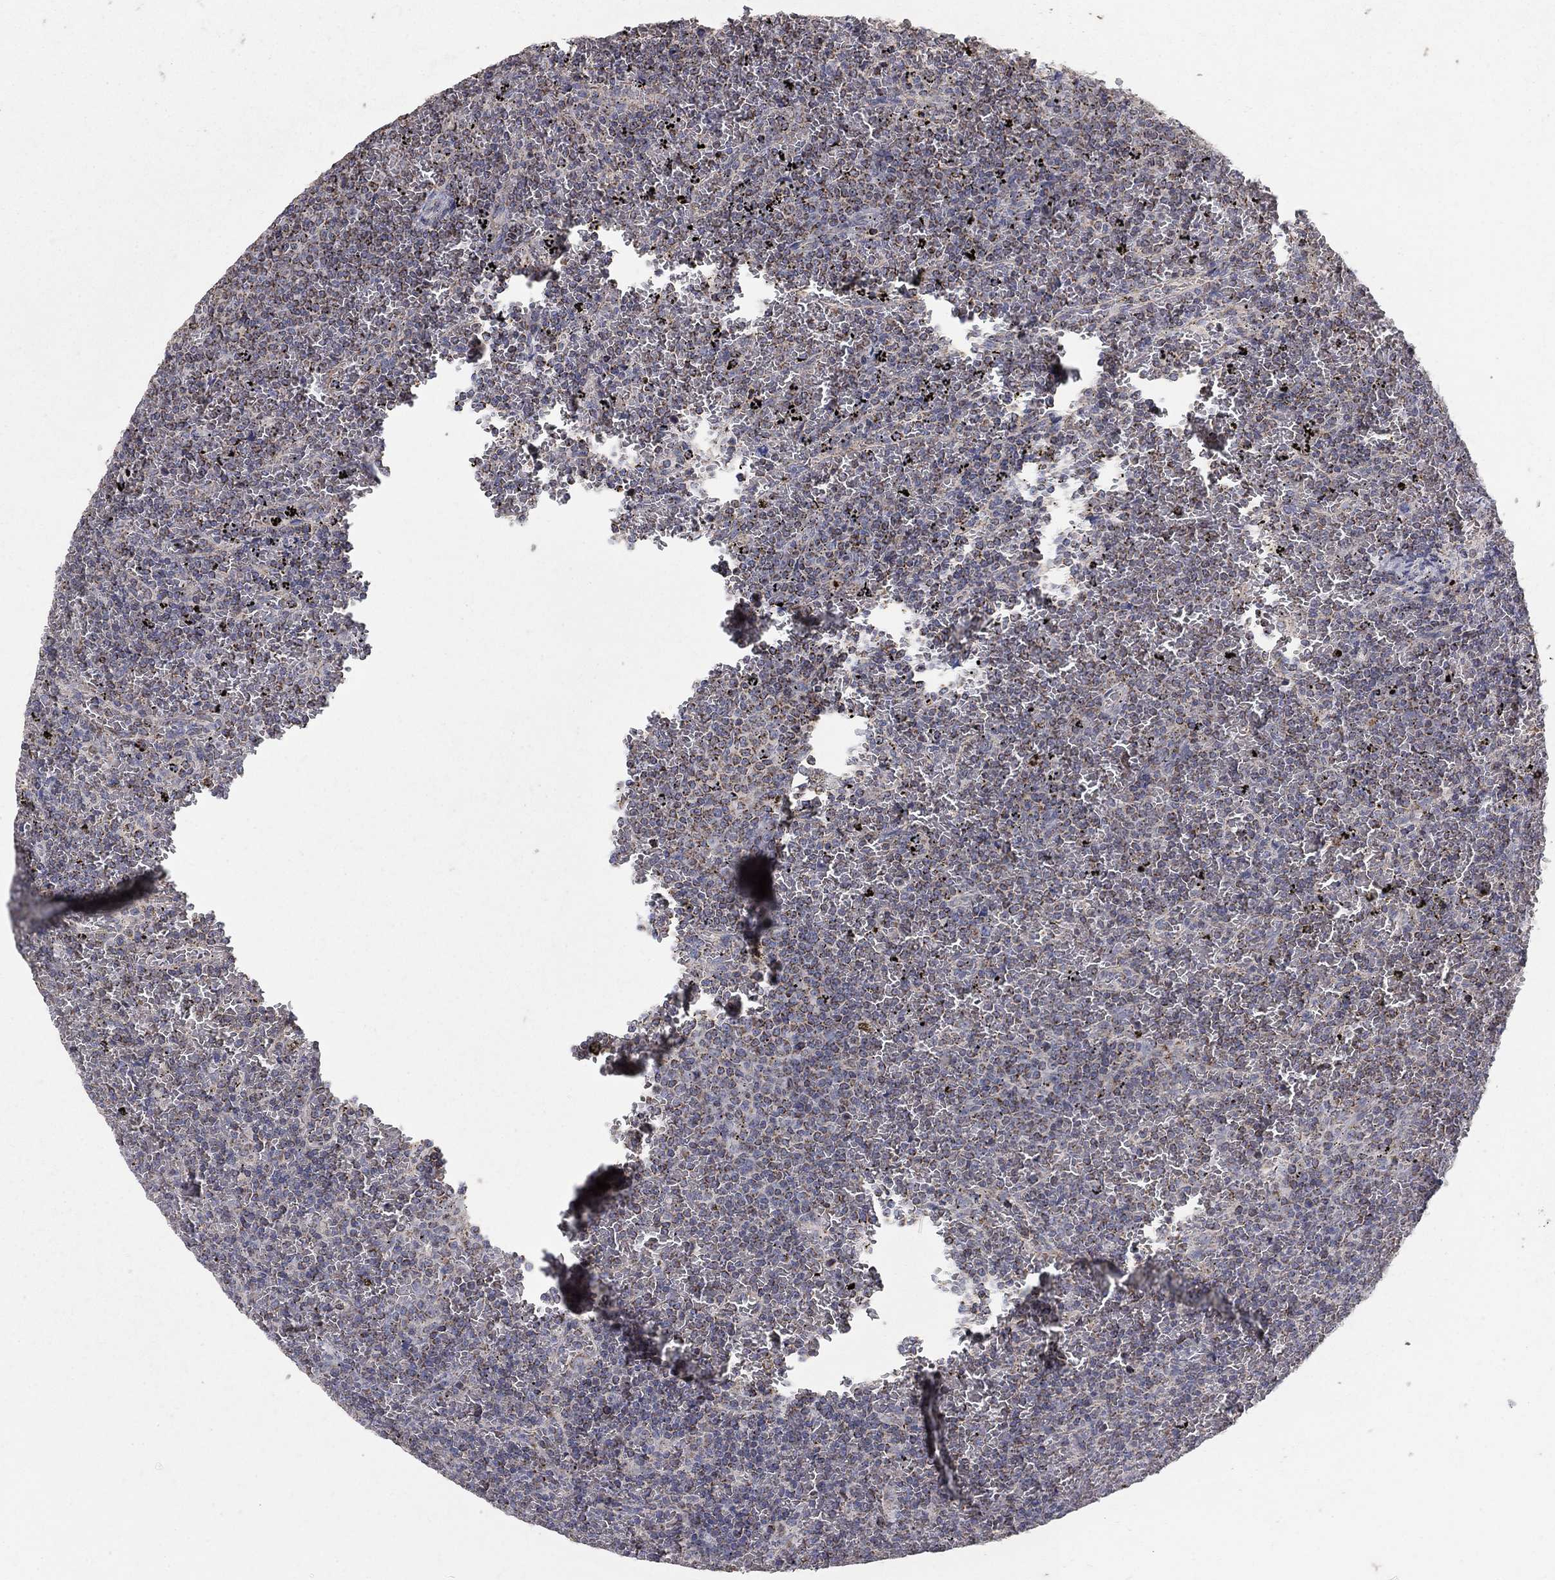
{"staining": {"intensity": "moderate", "quantity": ">75%", "location": "cytoplasmic/membranous"}, "tissue": "lymphoma", "cell_type": "Tumor cells", "image_type": "cancer", "snomed": [{"axis": "morphology", "description": "Malignant lymphoma, non-Hodgkin's type, Low grade"}, {"axis": "topography", "description": "Spleen"}], "caption": "Tumor cells display medium levels of moderate cytoplasmic/membranous staining in about >75% of cells in lymphoma.", "gene": "GPSM1", "patient": {"sex": "female", "age": 77}}